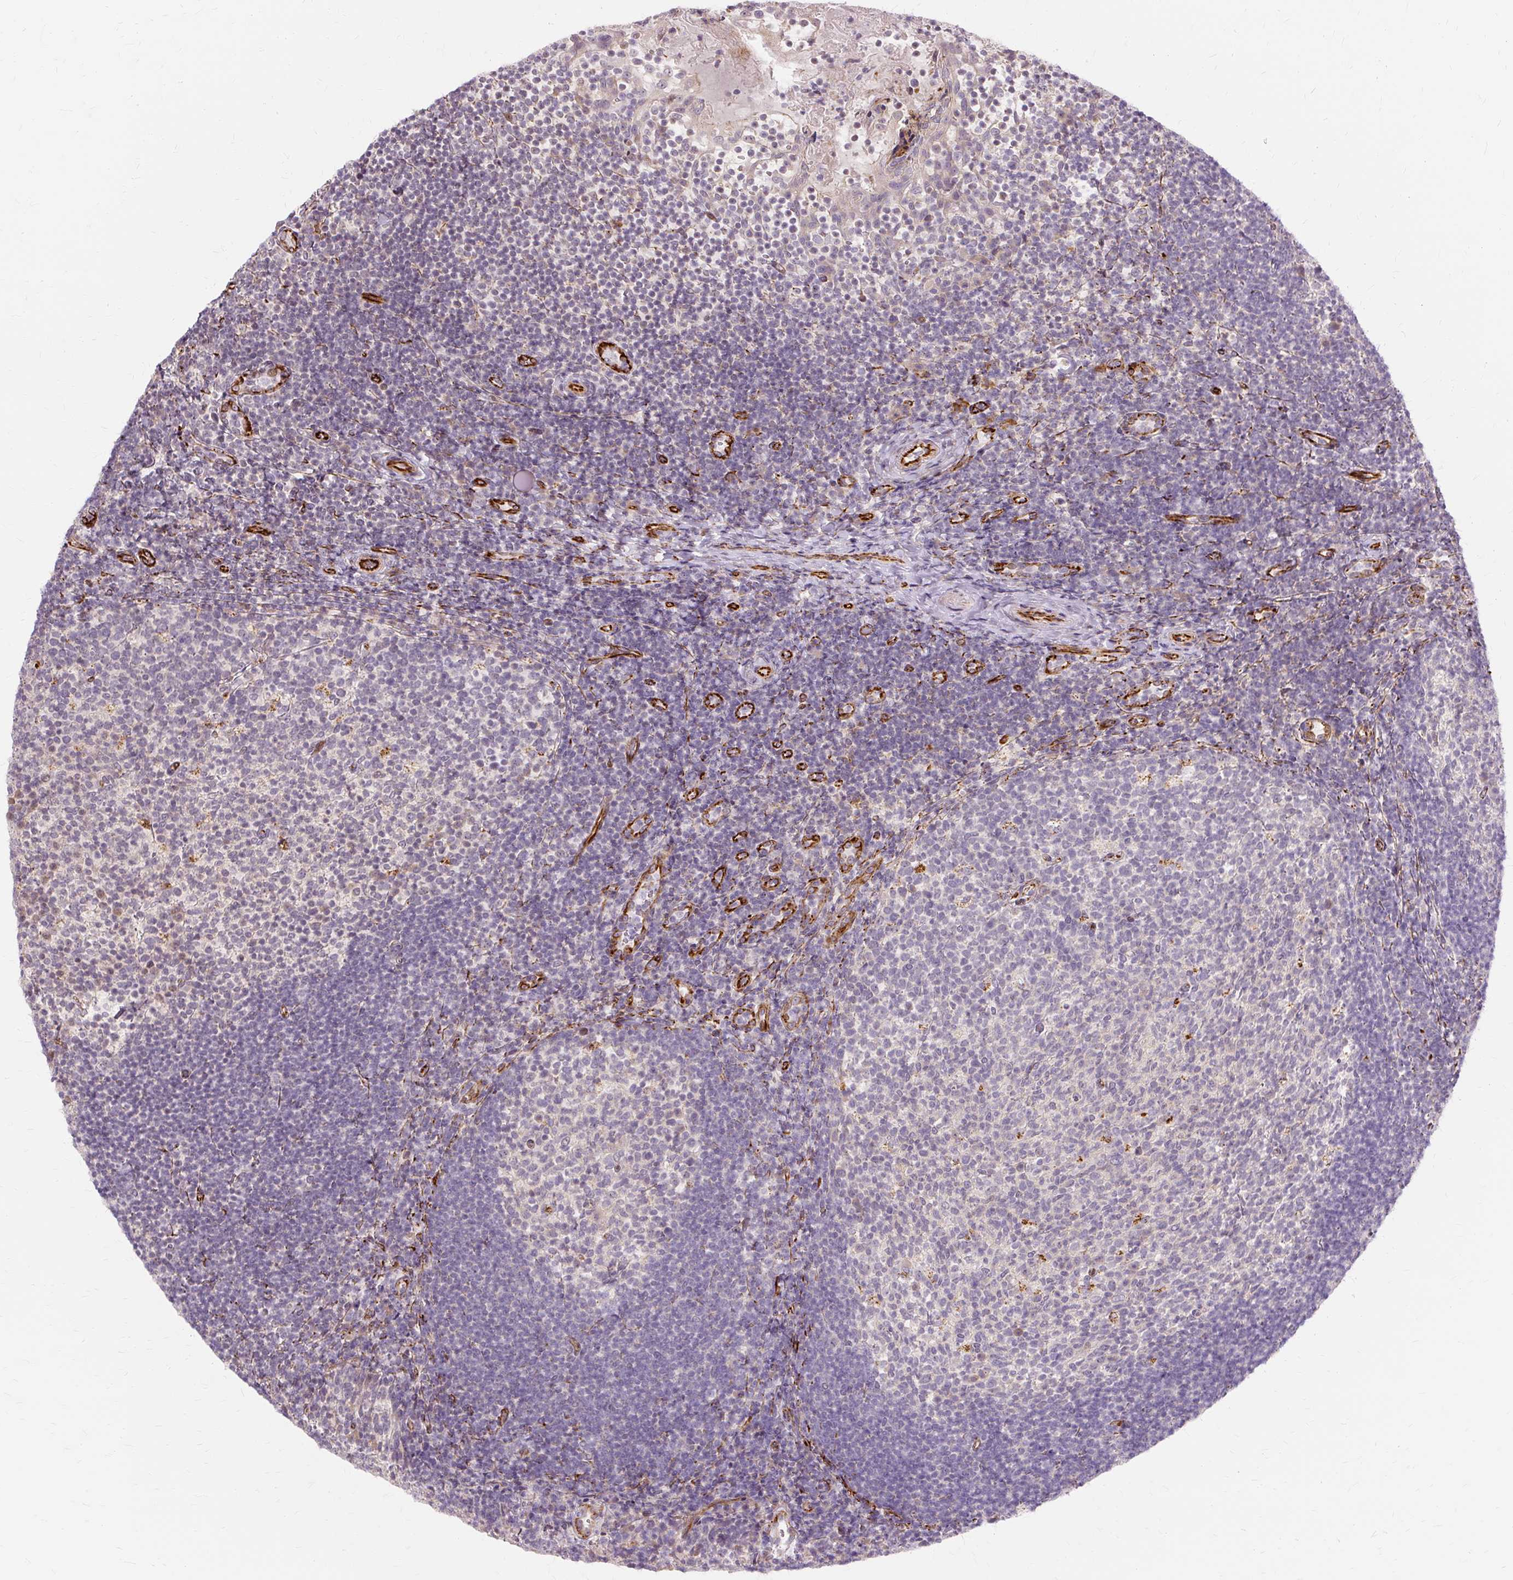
{"staining": {"intensity": "weak", "quantity": "<25%", "location": "nuclear"}, "tissue": "tonsil", "cell_type": "Germinal center cells", "image_type": "normal", "snomed": [{"axis": "morphology", "description": "Normal tissue, NOS"}, {"axis": "topography", "description": "Tonsil"}], "caption": "Histopathology image shows no protein expression in germinal center cells of normal tonsil. The staining is performed using DAB (3,3'-diaminobenzidine) brown chromogen with nuclei counter-stained in using hematoxylin.", "gene": "MMACHC", "patient": {"sex": "female", "age": 10}}